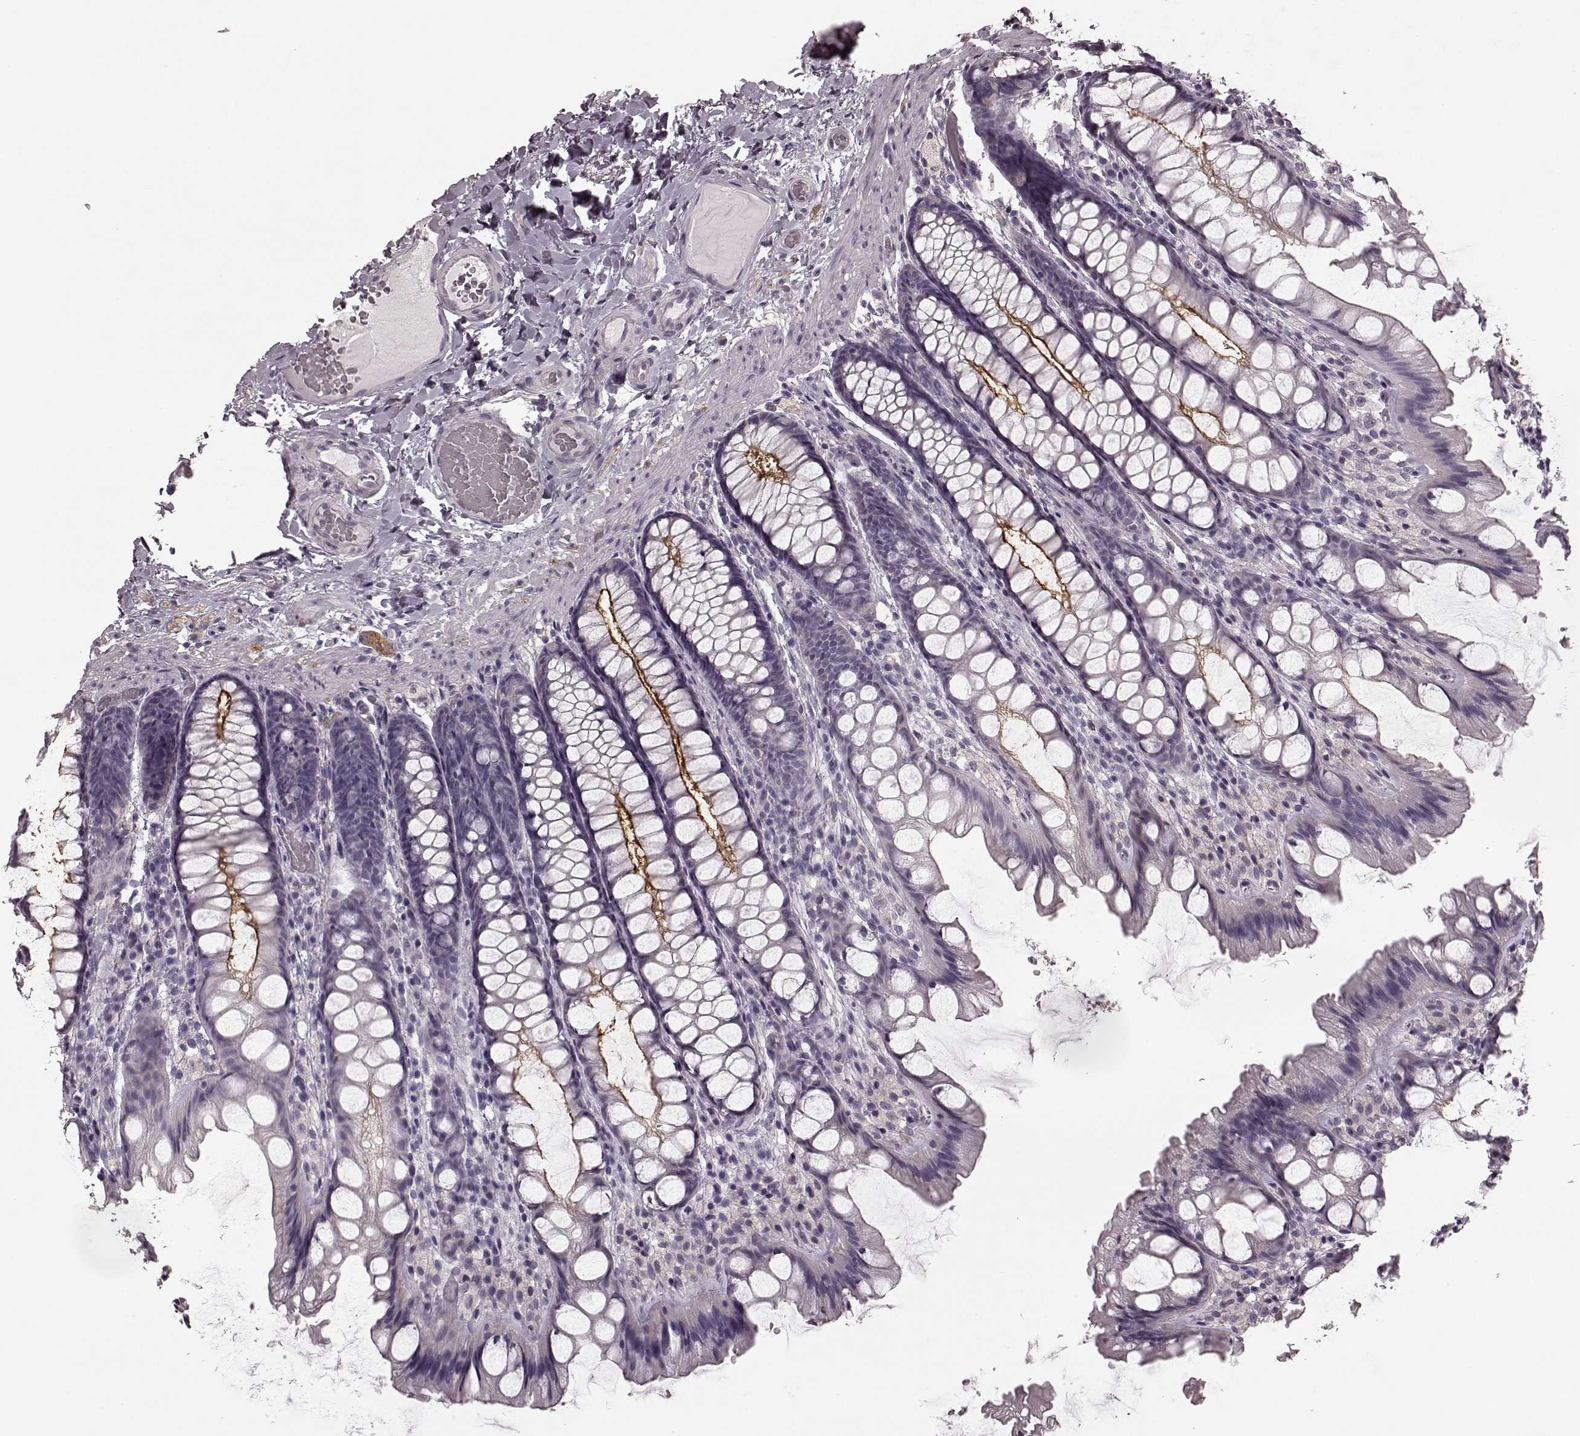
{"staining": {"intensity": "negative", "quantity": "none", "location": "none"}, "tissue": "colon", "cell_type": "Endothelial cells", "image_type": "normal", "snomed": [{"axis": "morphology", "description": "Normal tissue, NOS"}, {"axis": "topography", "description": "Colon"}], "caption": "Immunohistochemical staining of benign colon exhibits no significant positivity in endothelial cells. (DAB (3,3'-diaminobenzidine) immunohistochemistry (IHC) visualized using brightfield microscopy, high magnification).", "gene": "PRKCE", "patient": {"sex": "male", "age": 47}}